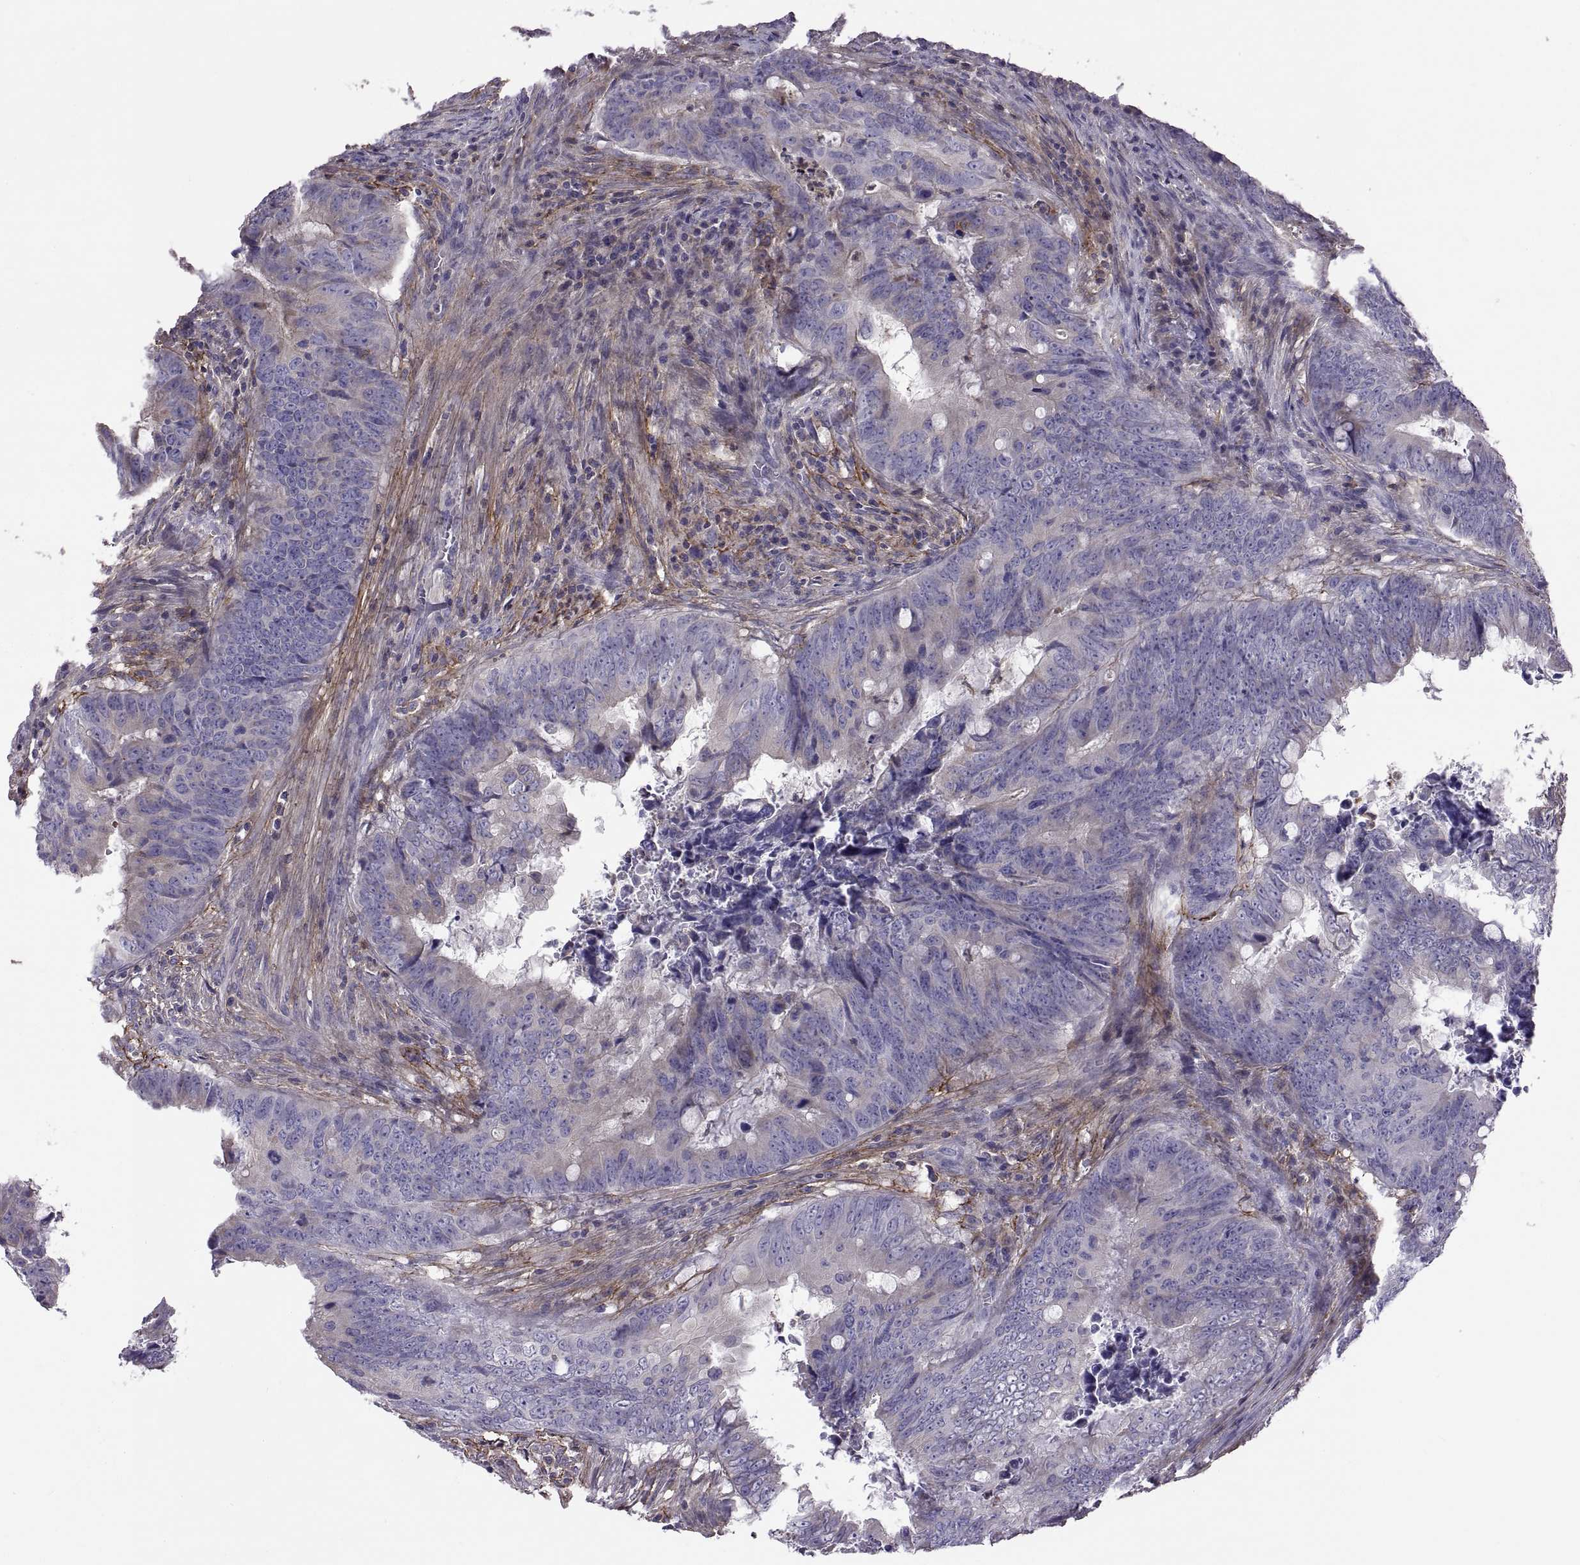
{"staining": {"intensity": "weak", "quantity": "<25%", "location": "cytoplasmic/membranous"}, "tissue": "colorectal cancer", "cell_type": "Tumor cells", "image_type": "cancer", "snomed": [{"axis": "morphology", "description": "Adenocarcinoma, NOS"}, {"axis": "topography", "description": "Colon"}], "caption": "The histopathology image shows no significant positivity in tumor cells of colorectal adenocarcinoma.", "gene": "EMILIN2", "patient": {"sex": "female", "age": 82}}